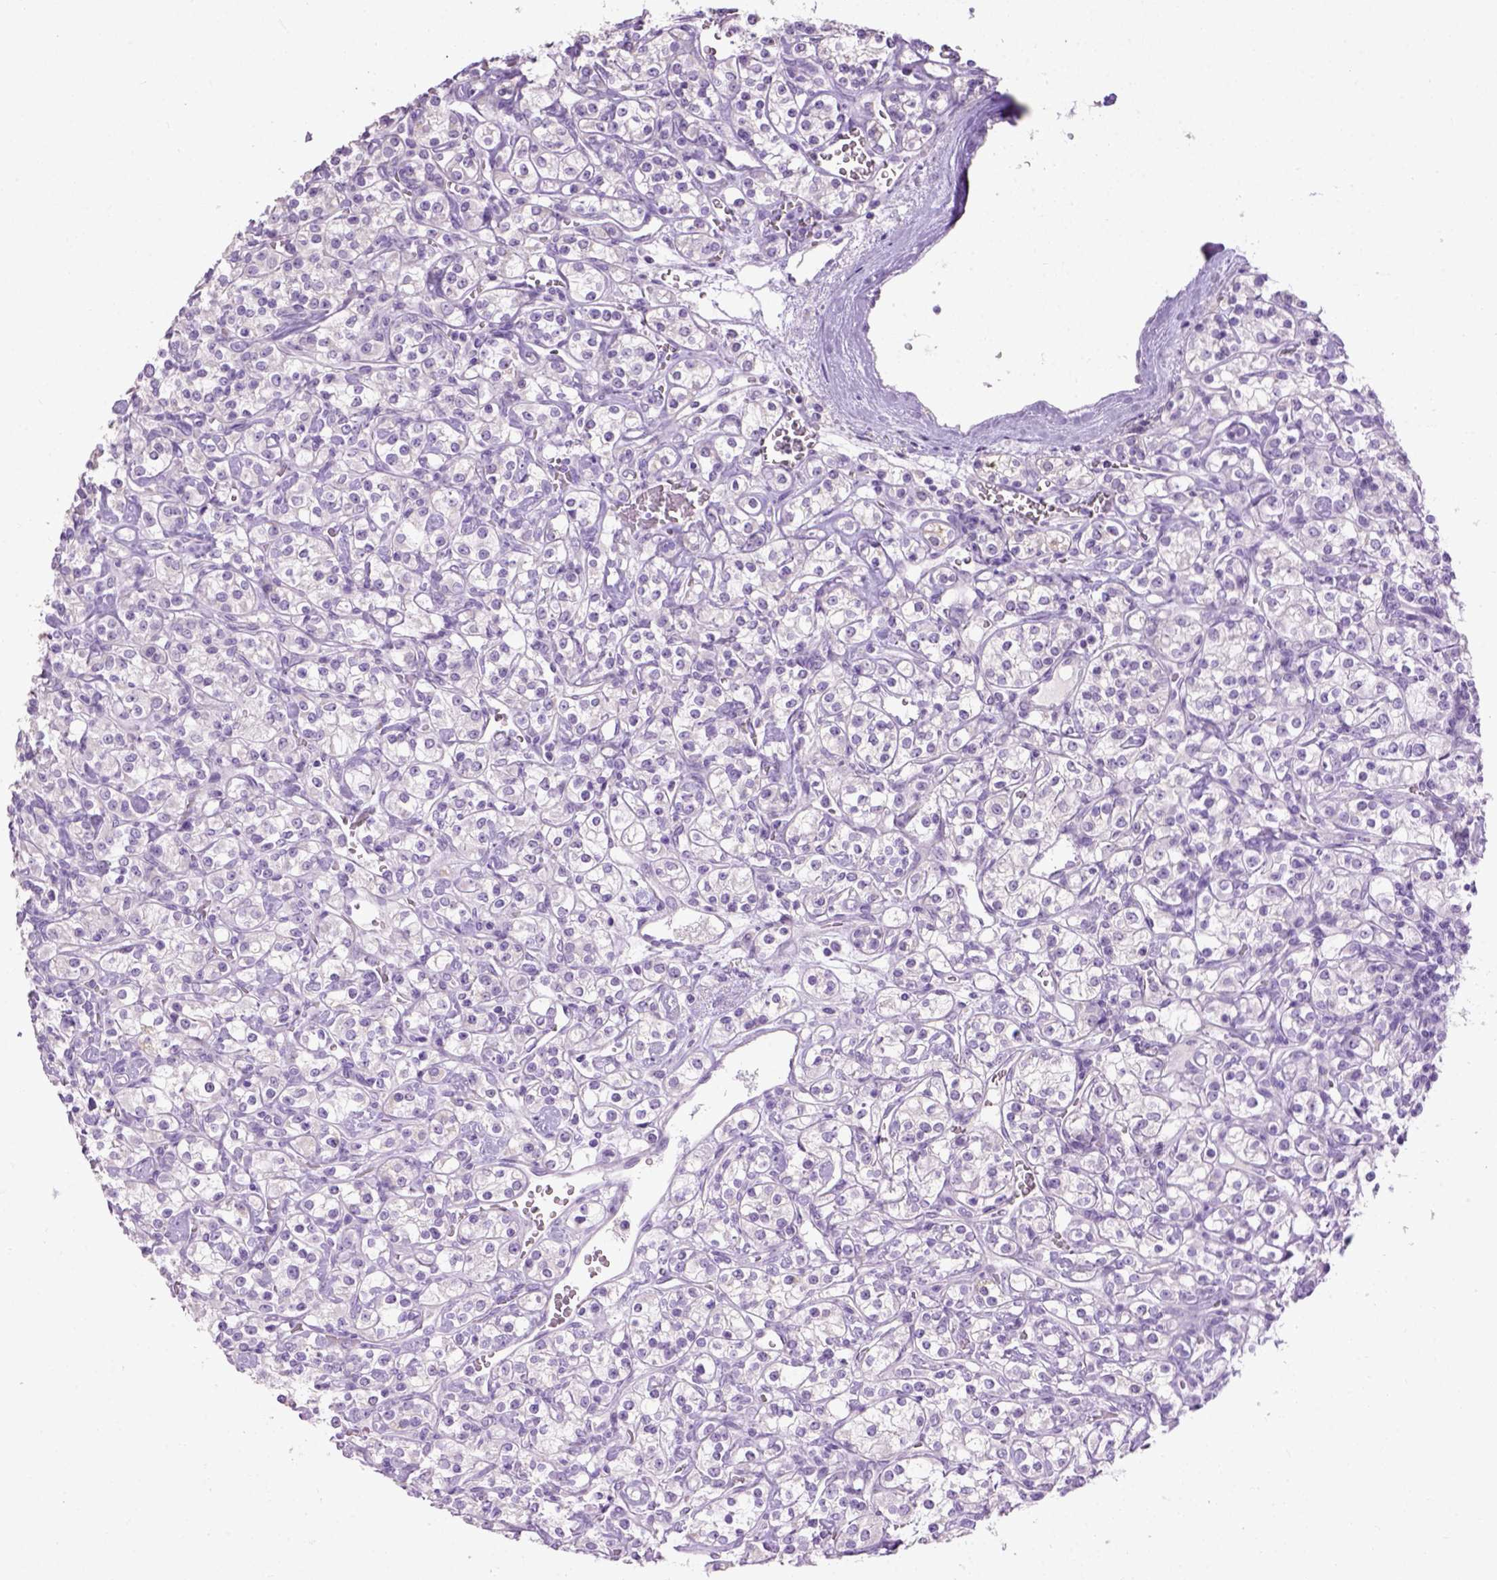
{"staining": {"intensity": "negative", "quantity": "none", "location": "none"}, "tissue": "renal cancer", "cell_type": "Tumor cells", "image_type": "cancer", "snomed": [{"axis": "morphology", "description": "Adenocarcinoma, NOS"}, {"axis": "topography", "description": "Kidney"}], "caption": "A photomicrograph of human renal cancer (adenocarcinoma) is negative for staining in tumor cells.", "gene": "CYP24A1", "patient": {"sex": "male", "age": 77}}